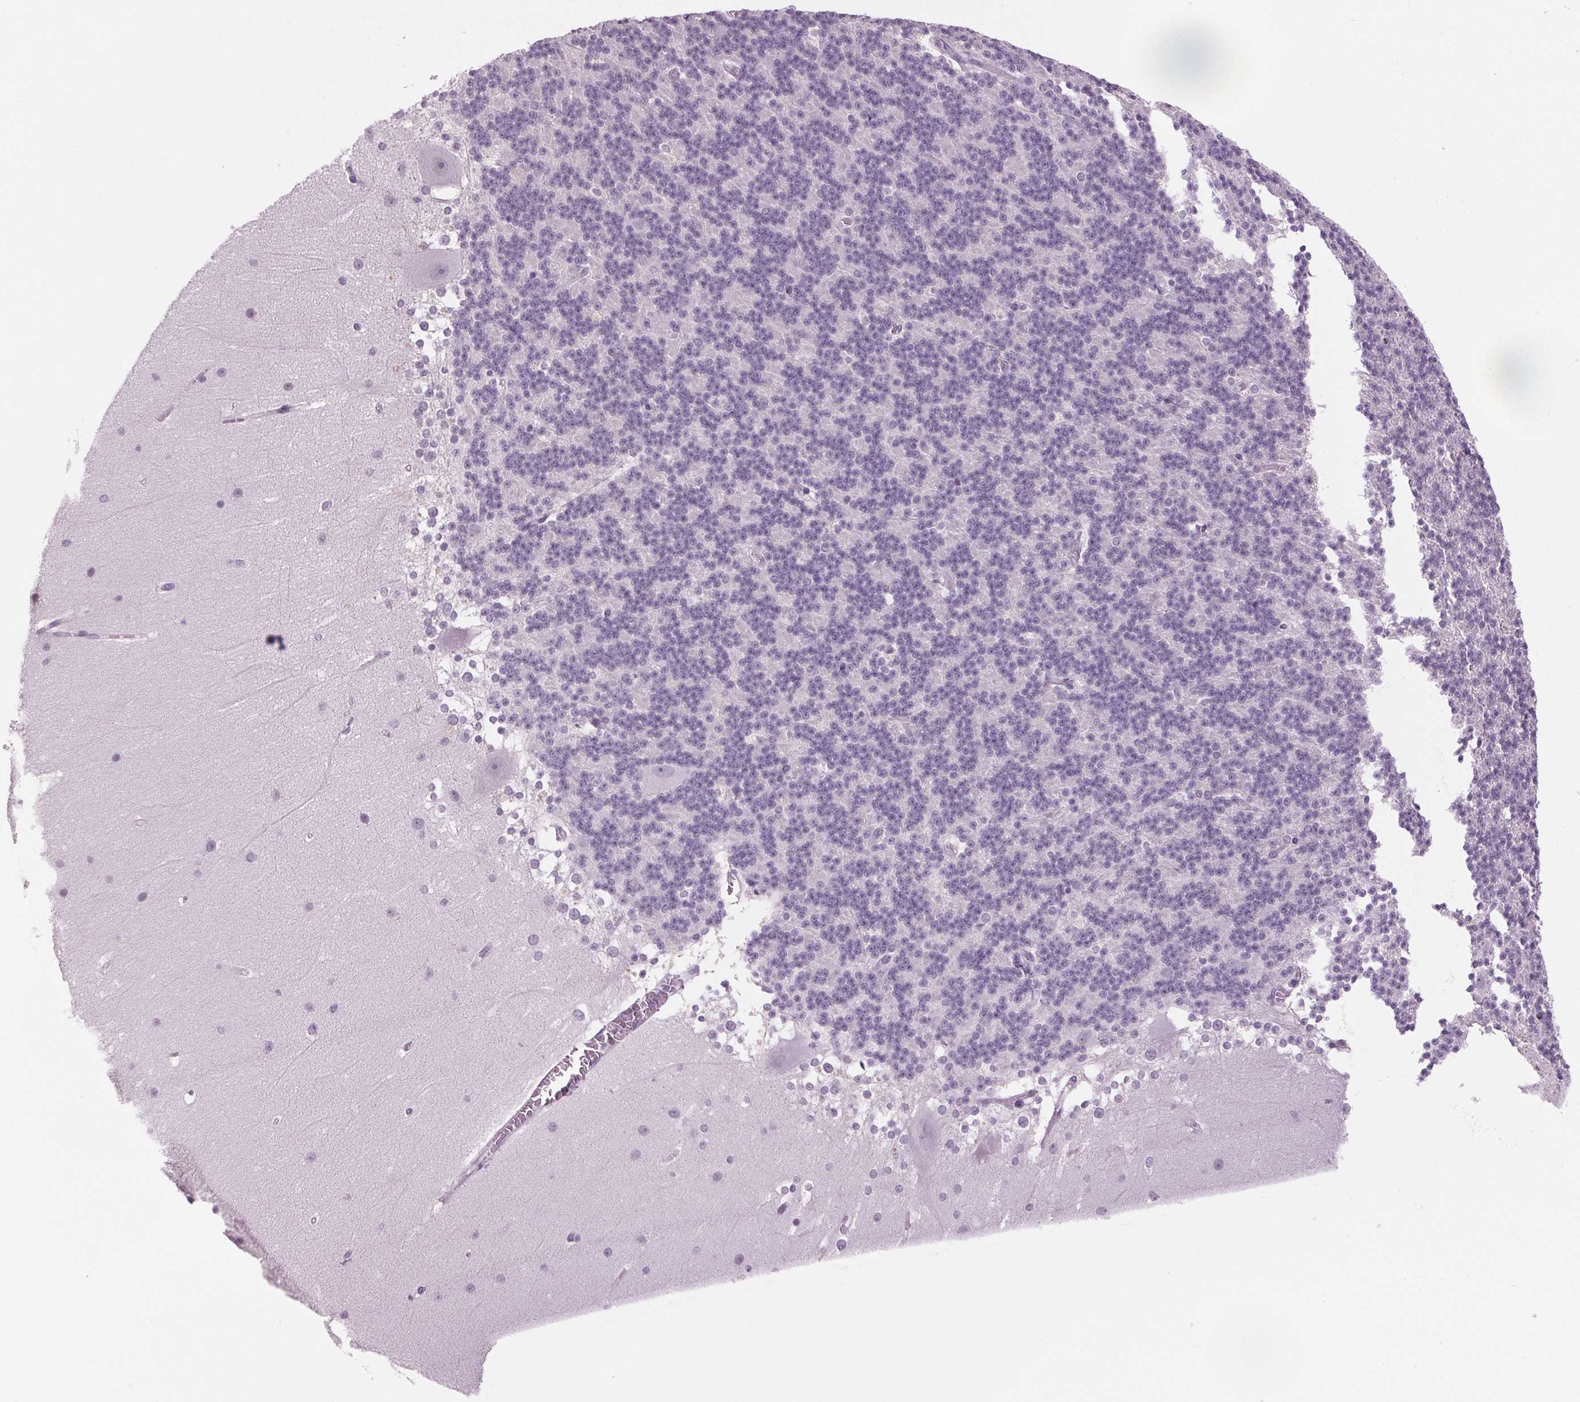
{"staining": {"intensity": "negative", "quantity": "none", "location": "none"}, "tissue": "cerebellum", "cell_type": "Cells in granular layer", "image_type": "normal", "snomed": [{"axis": "morphology", "description": "Normal tissue, NOS"}, {"axis": "topography", "description": "Cerebellum"}], "caption": "This is a histopathology image of immunohistochemistry (IHC) staining of unremarkable cerebellum, which shows no staining in cells in granular layer. (DAB (3,3'-diaminobenzidine) immunohistochemistry with hematoxylin counter stain).", "gene": "MPO", "patient": {"sex": "female", "age": 19}}